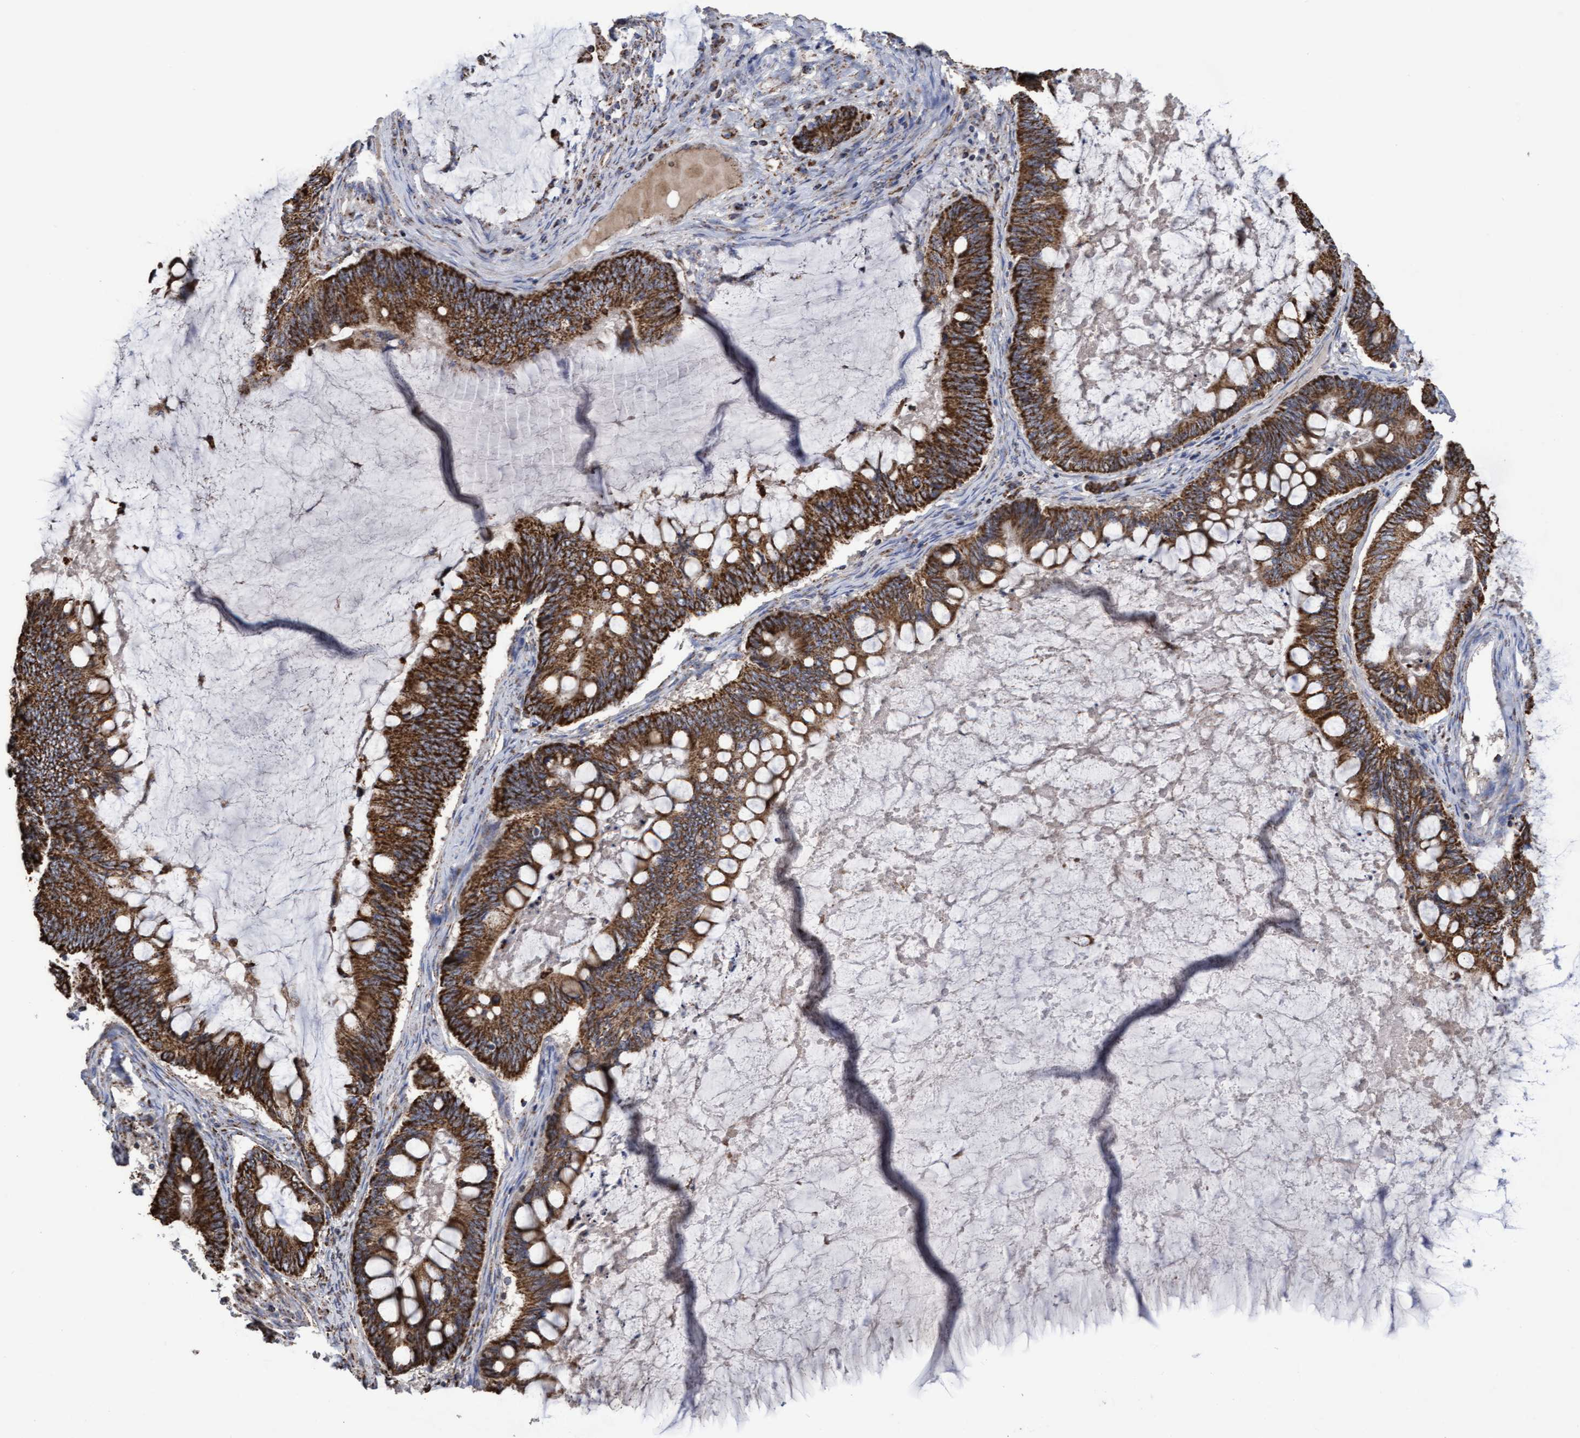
{"staining": {"intensity": "strong", "quantity": ">75%", "location": "cytoplasmic/membranous"}, "tissue": "ovarian cancer", "cell_type": "Tumor cells", "image_type": "cancer", "snomed": [{"axis": "morphology", "description": "Cystadenocarcinoma, mucinous, NOS"}, {"axis": "topography", "description": "Ovary"}], "caption": "Protein staining by IHC exhibits strong cytoplasmic/membranous positivity in about >75% of tumor cells in ovarian cancer.", "gene": "COBL", "patient": {"sex": "female", "age": 61}}